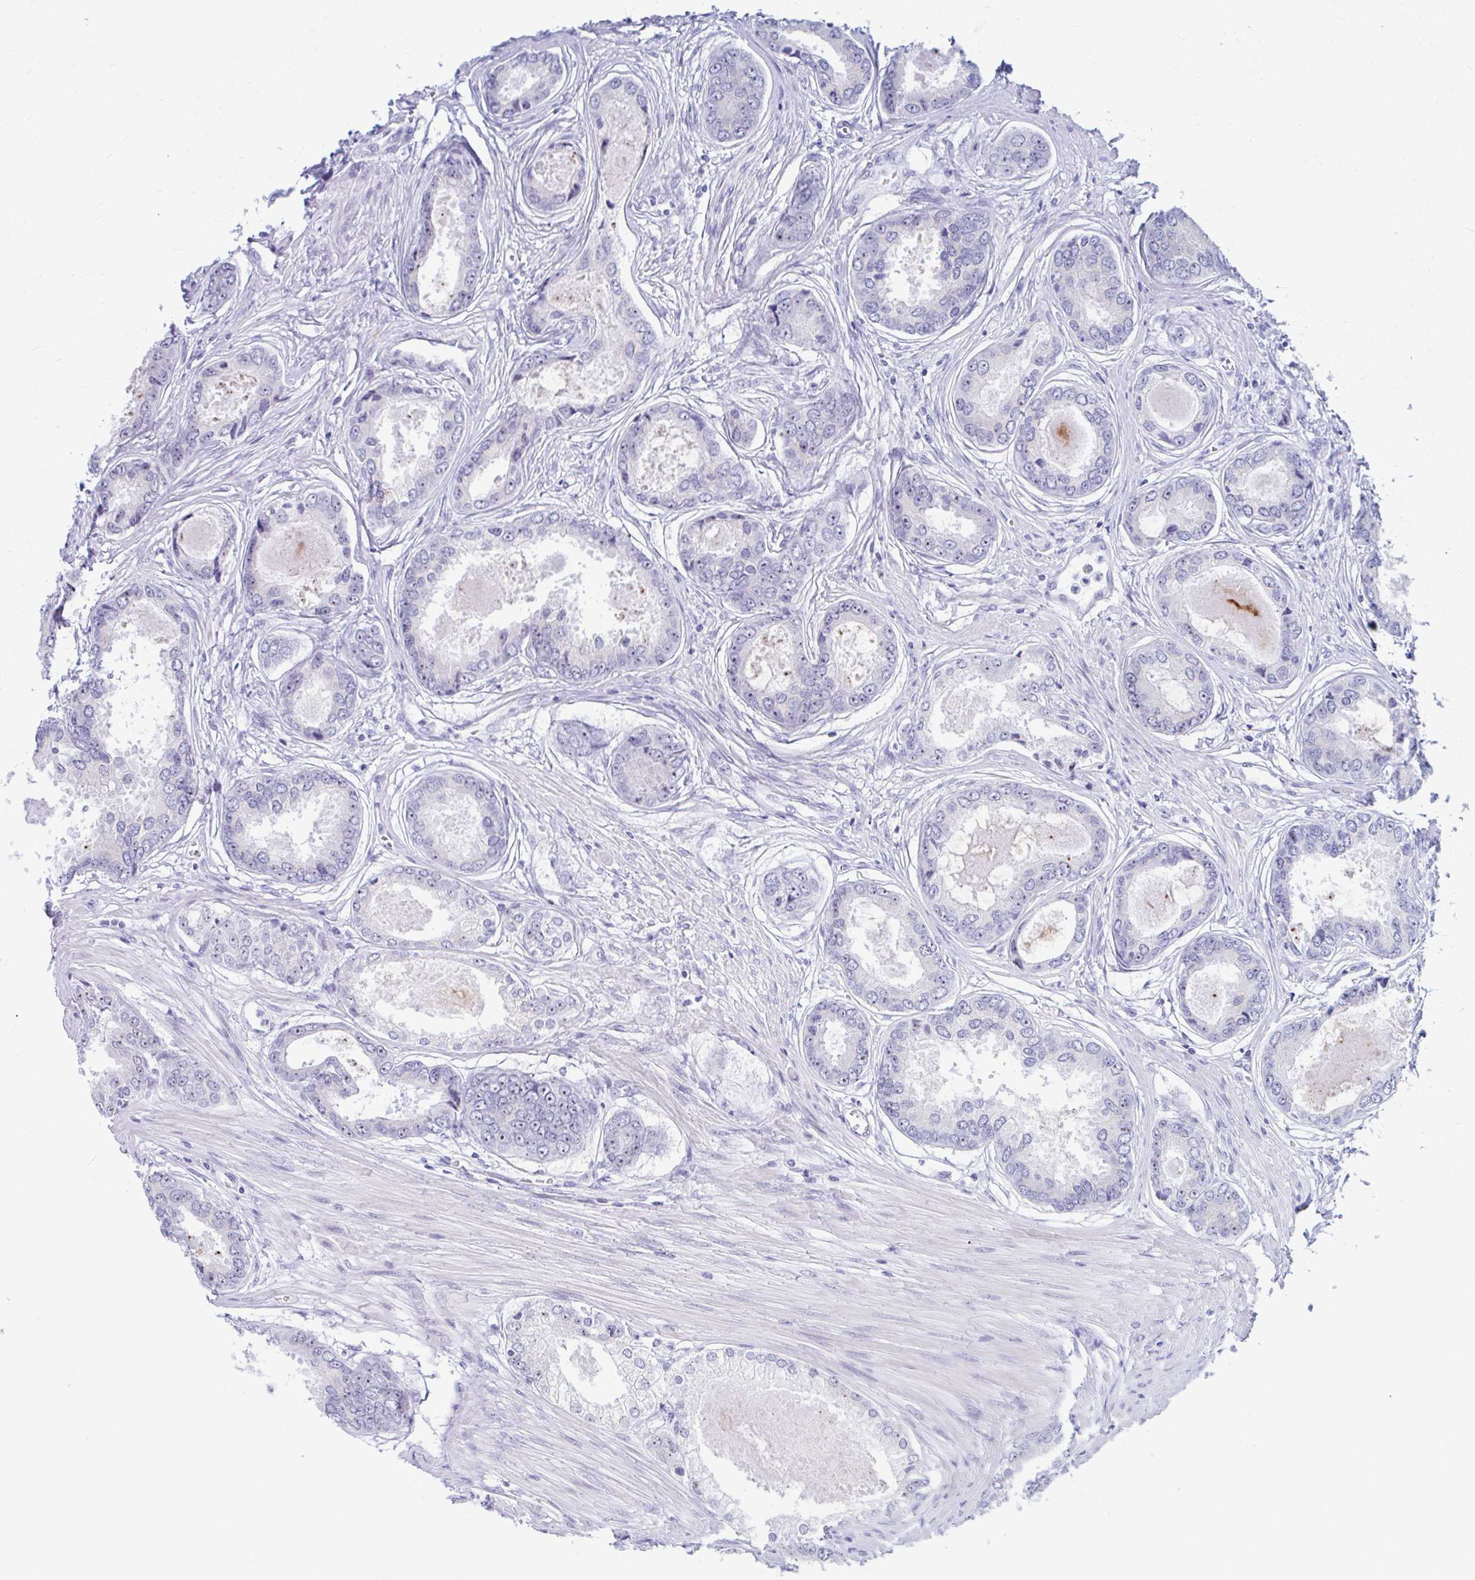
{"staining": {"intensity": "moderate", "quantity": "25%-75%", "location": "nuclear"}, "tissue": "prostate cancer", "cell_type": "Tumor cells", "image_type": "cancer", "snomed": [{"axis": "morphology", "description": "Adenocarcinoma, Low grade"}, {"axis": "topography", "description": "Prostate"}], "caption": "Moderate nuclear positivity is present in approximately 25%-75% of tumor cells in prostate low-grade adenocarcinoma. (Stains: DAB (3,3'-diaminobenzidine) in brown, nuclei in blue, Microscopy: brightfield microscopy at high magnification).", "gene": "FTSJ3", "patient": {"sex": "male", "age": 68}}